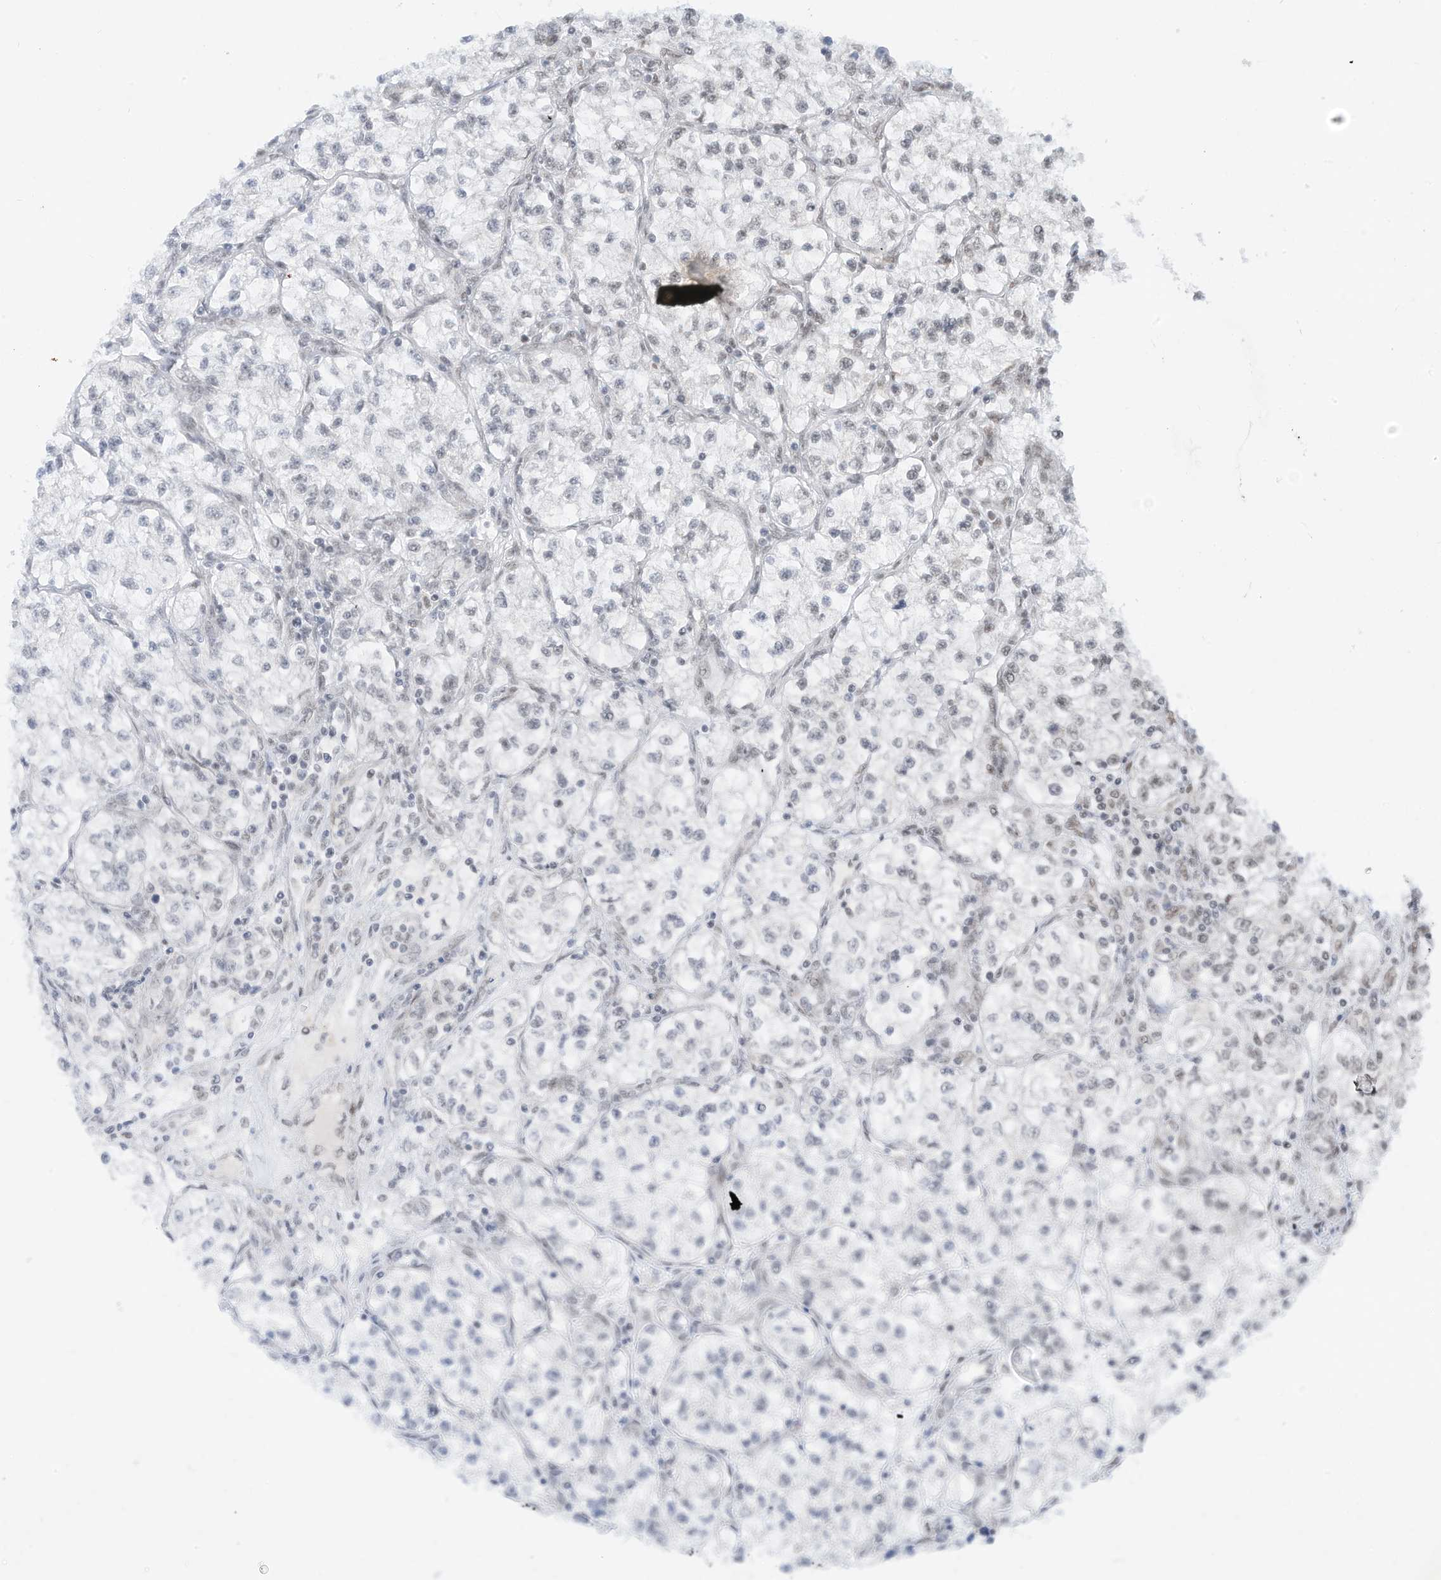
{"staining": {"intensity": "moderate", "quantity": "<25%", "location": "nuclear"}, "tissue": "renal cancer", "cell_type": "Tumor cells", "image_type": "cancer", "snomed": [{"axis": "morphology", "description": "Adenocarcinoma, NOS"}, {"axis": "topography", "description": "Kidney"}], "caption": "Renal cancer (adenocarcinoma) stained with a brown dye demonstrates moderate nuclear positive expression in approximately <25% of tumor cells.", "gene": "AURKAIP1", "patient": {"sex": "female", "age": 57}}